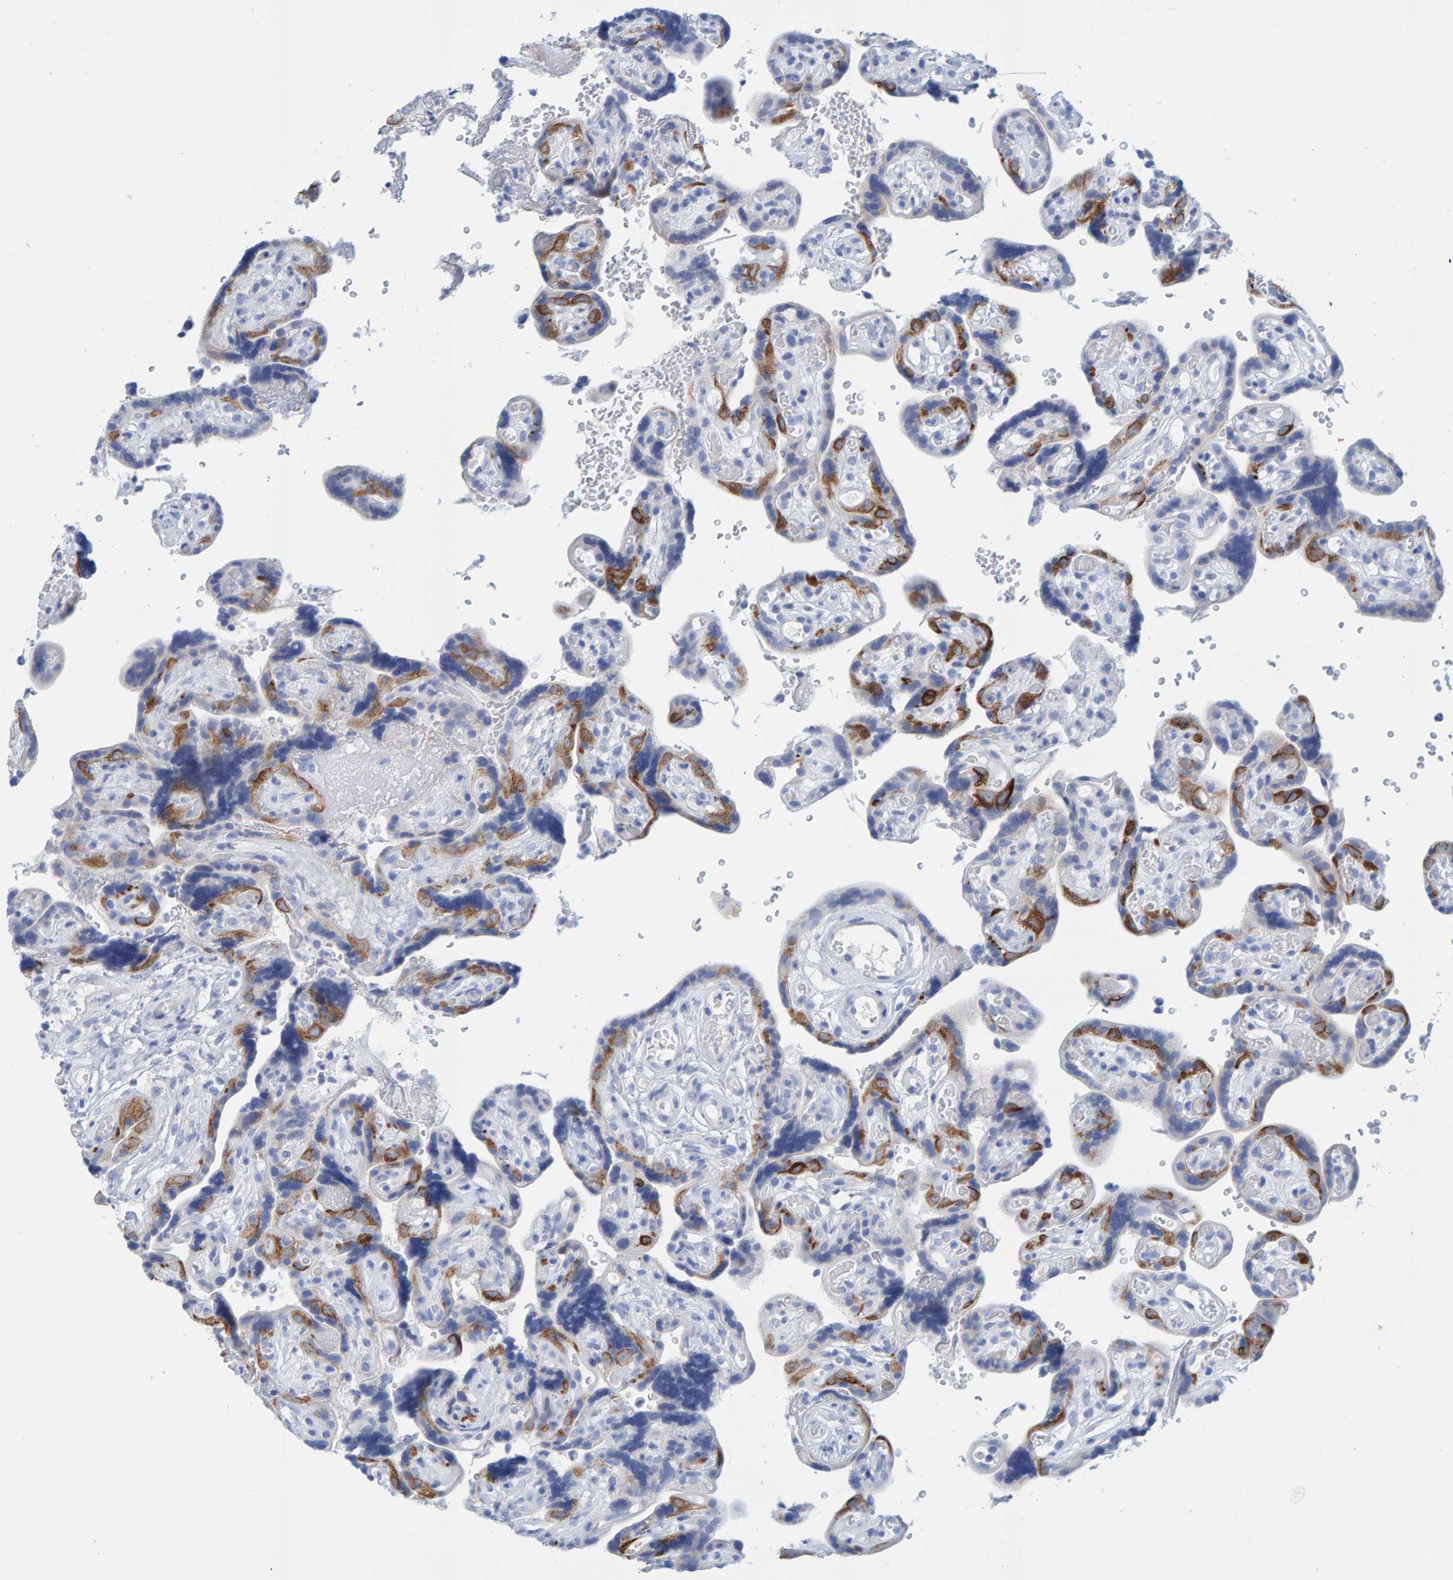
{"staining": {"intensity": "weak", "quantity": ">75%", "location": "cytoplasmic/membranous"}, "tissue": "placenta", "cell_type": "Decidual cells", "image_type": "normal", "snomed": [{"axis": "morphology", "description": "Normal tissue, NOS"}, {"axis": "topography", "description": "Placenta"}], "caption": "Protein staining reveals weak cytoplasmic/membranous positivity in approximately >75% of decidual cells in benign placenta.", "gene": "KLHL11", "patient": {"sex": "female", "age": 30}}